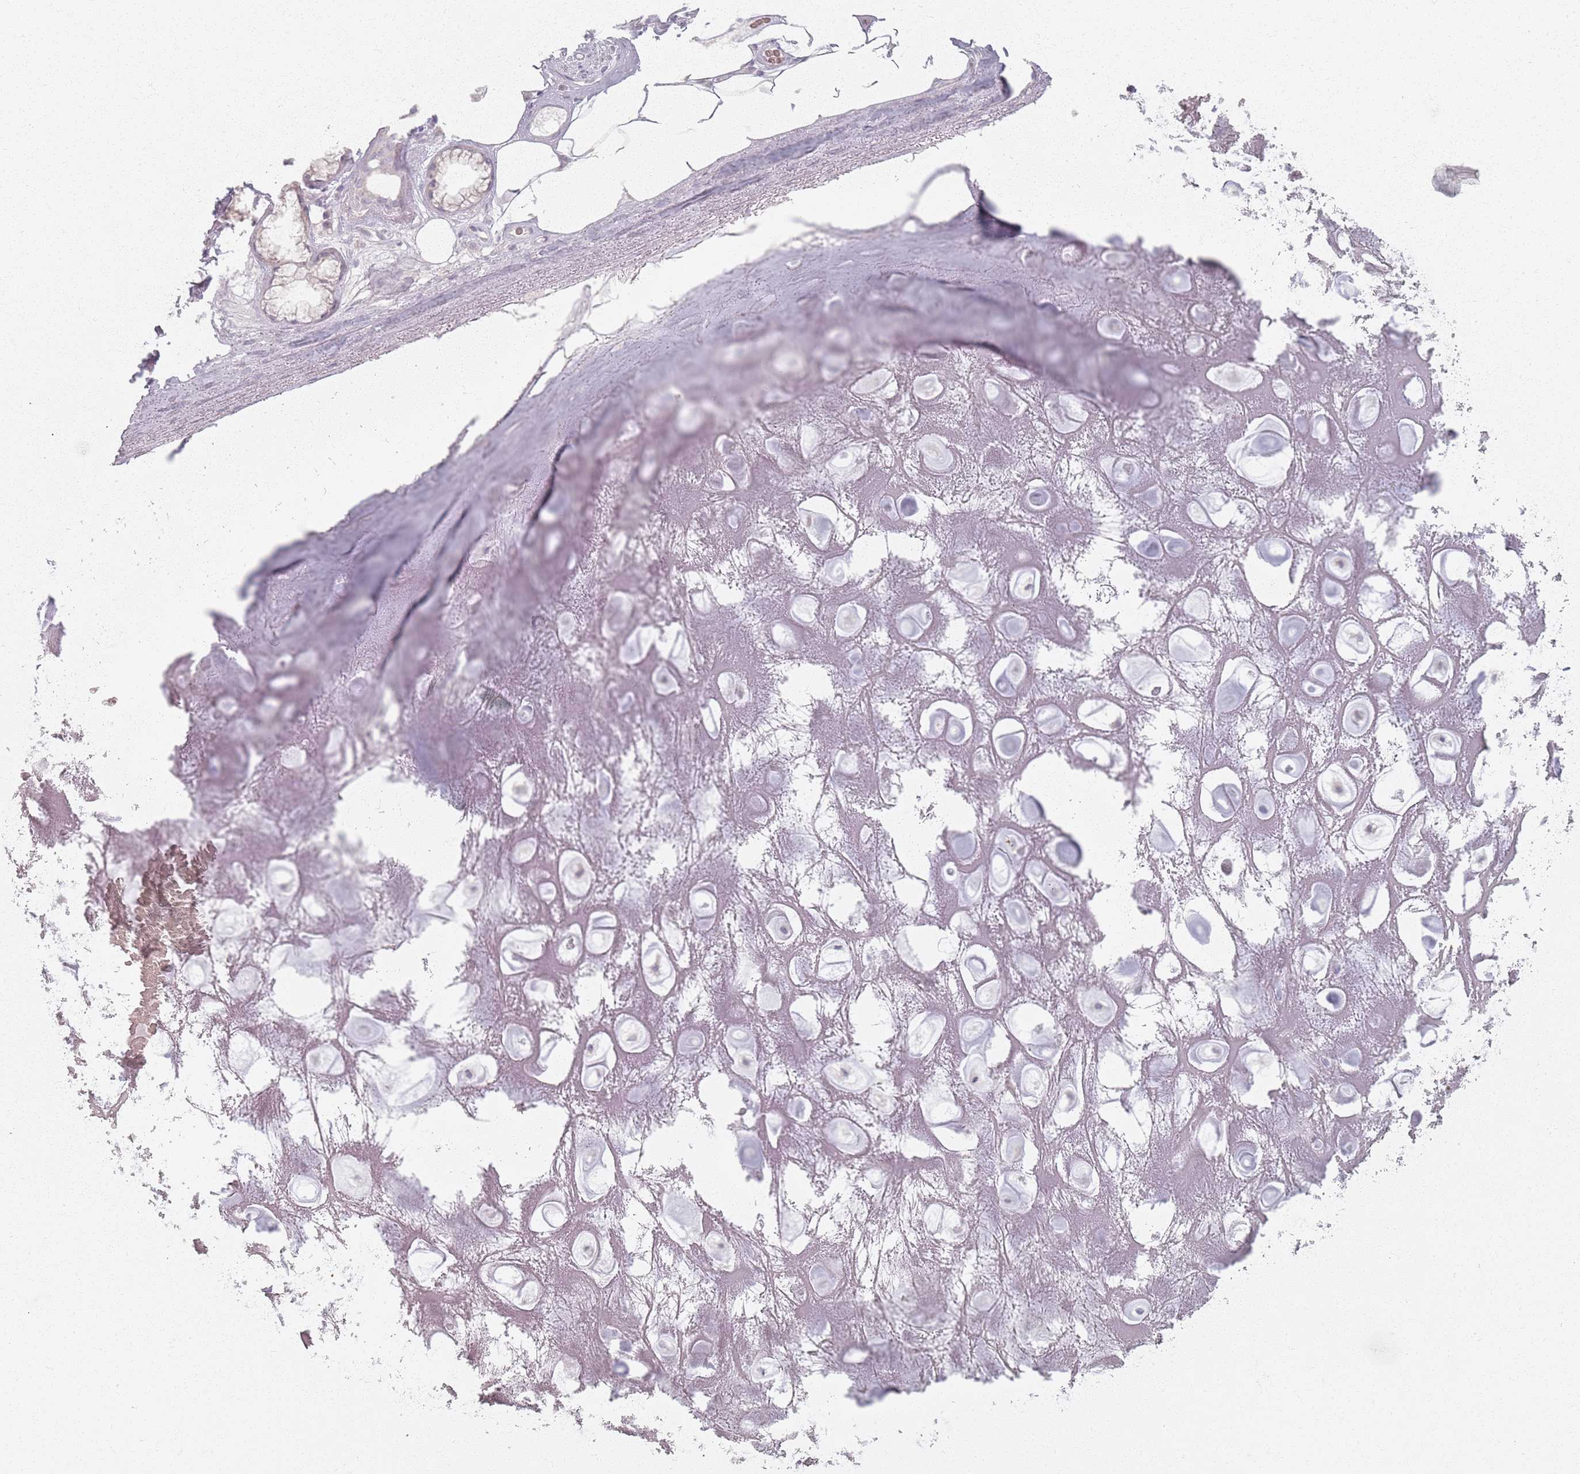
{"staining": {"intensity": "negative", "quantity": "none", "location": "none"}, "tissue": "adipose tissue", "cell_type": "Adipocytes", "image_type": "normal", "snomed": [{"axis": "morphology", "description": "Normal tissue, NOS"}, {"axis": "topography", "description": "Cartilage tissue"}], "caption": "Immunohistochemical staining of unremarkable adipose tissue demonstrates no significant positivity in adipocytes.", "gene": "PKD2L2", "patient": {"sex": "male", "age": 81}}